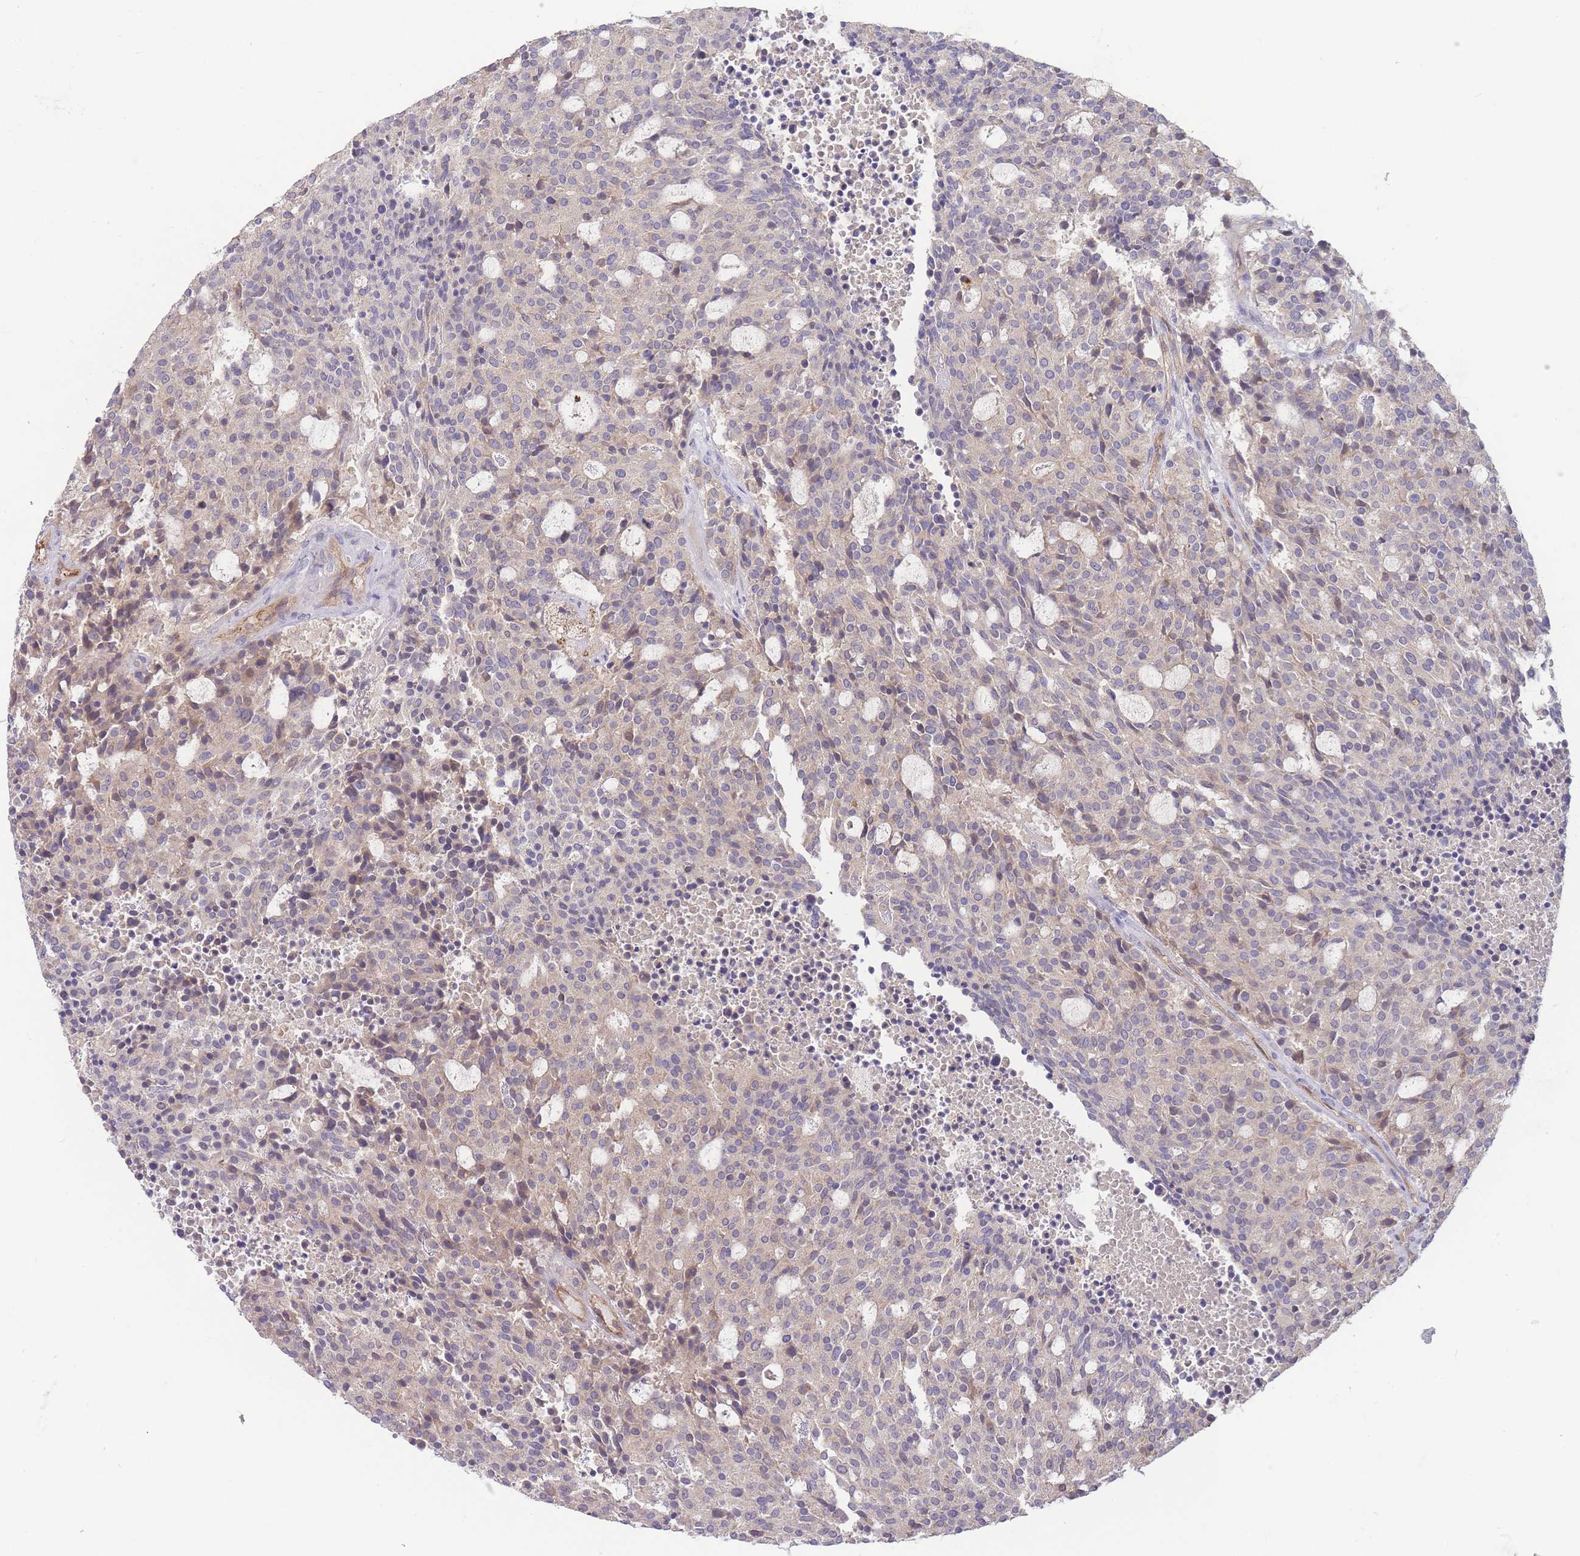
{"staining": {"intensity": "weak", "quantity": "<25%", "location": "cytoplasmic/membranous"}, "tissue": "carcinoid", "cell_type": "Tumor cells", "image_type": "cancer", "snomed": [{"axis": "morphology", "description": "Carcinoid, malignant, NOS"}, {"axis": "topography", "description": "Pancreas"}], "caption": "The immunohistochemistry (IHC) histopathology image has no significant staining in tumor cells of malignant carcinoid tissue.", "gene": "NDUFAF5", "patient": {"sex": "female", "age": 54}}